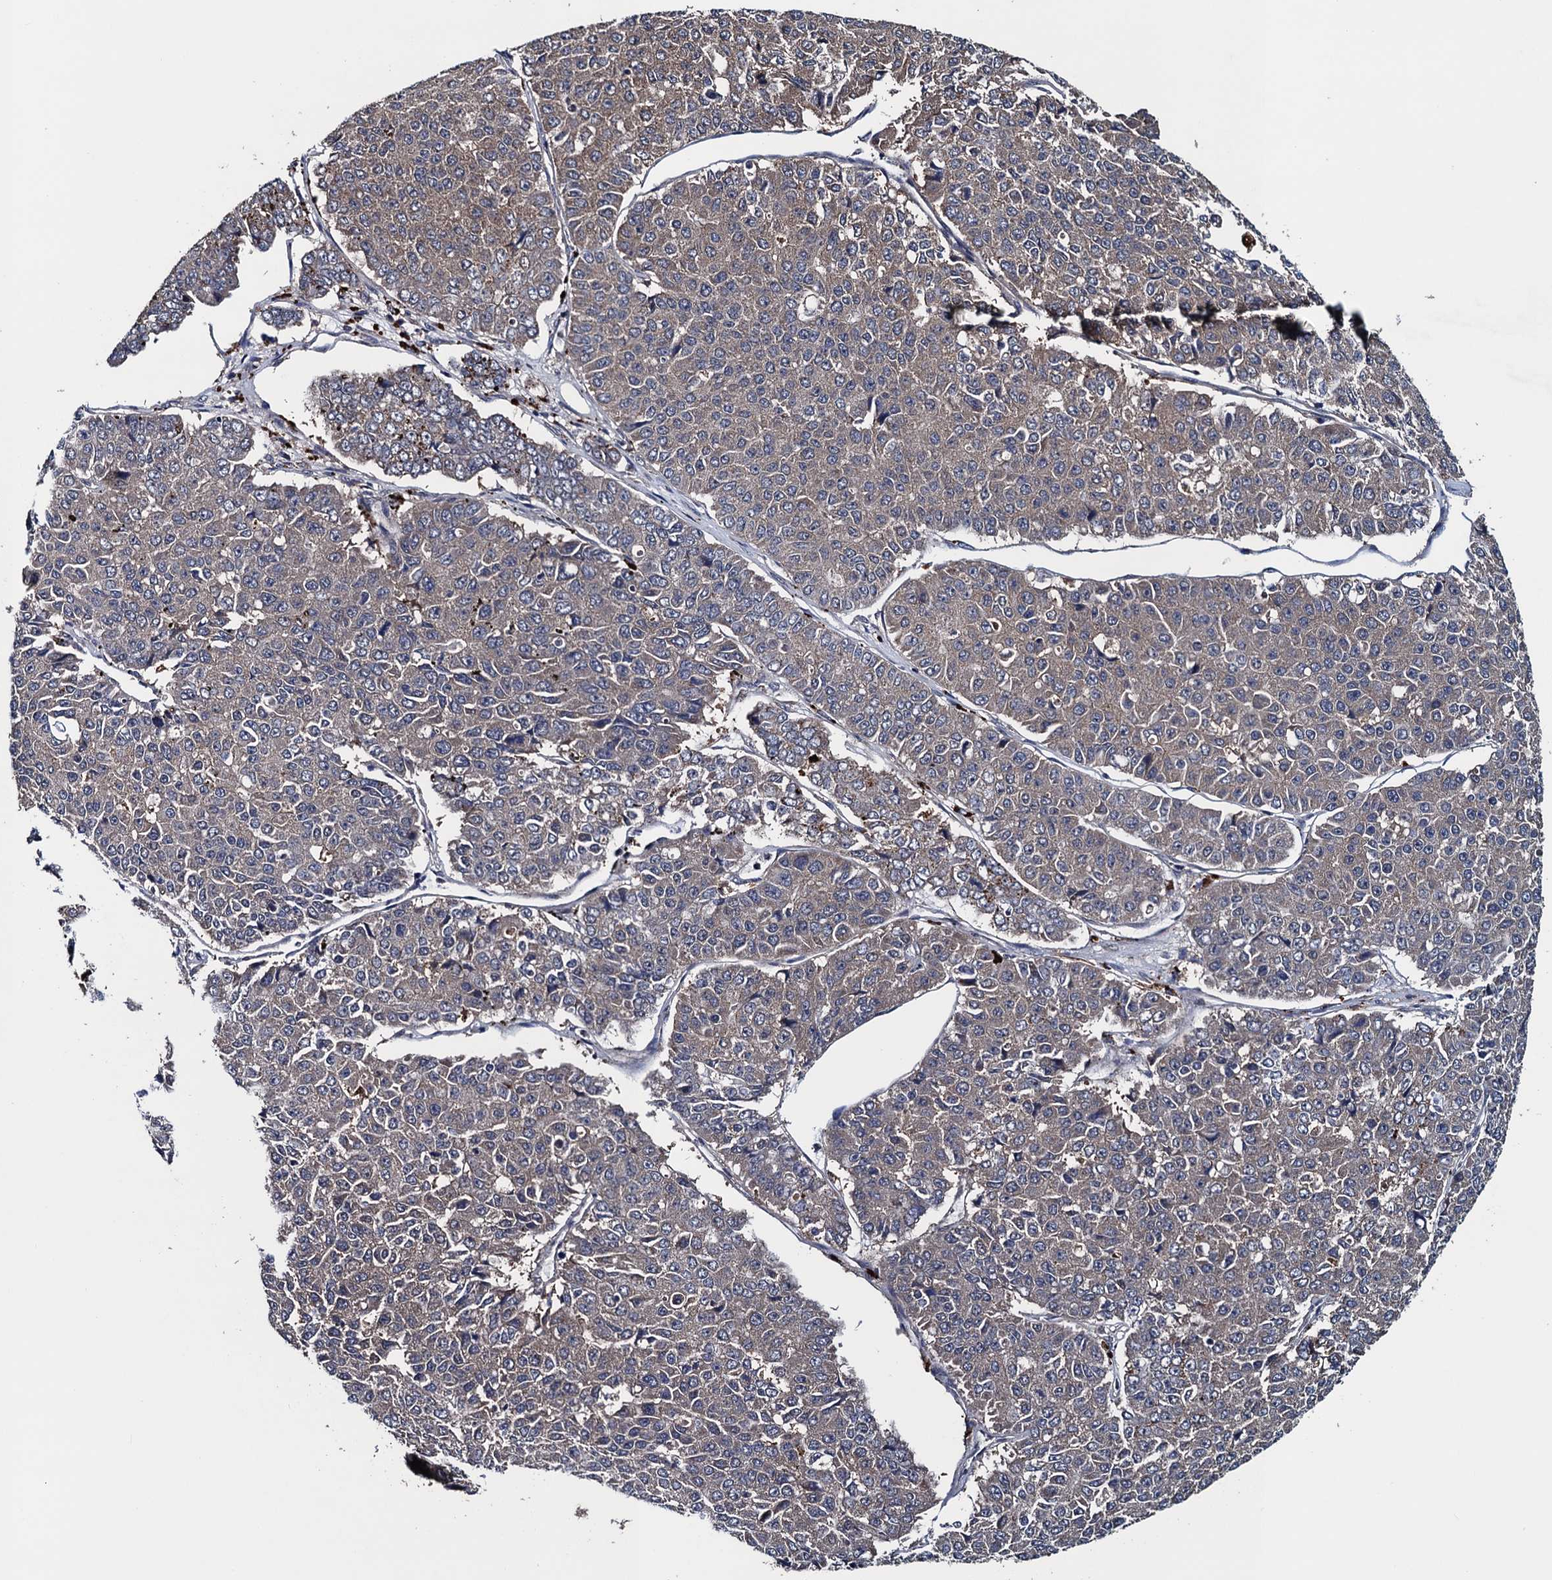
{"staining": {"intensity": "weak", "quantity": "25%-75%", "location": "cytoplasmic/membranous"}, "tissue": "pancreatic cancer", "cell_type": "Tumor cells", "image_type": "cancer", "snomed": [{"axis": "morphology", "description": "Adenocarcinoma, NOS"}, {"axis": "topography", "description": "Pancreas"}], "caption": "Protein staining of pancreatic adenocarcinoma tissue exhibits weak cytoplasmic/membranous staining in about 25%-75% of tumor cells.", "gene": "BLTP3B", "patient": {"sex": "male", "age": 50}}